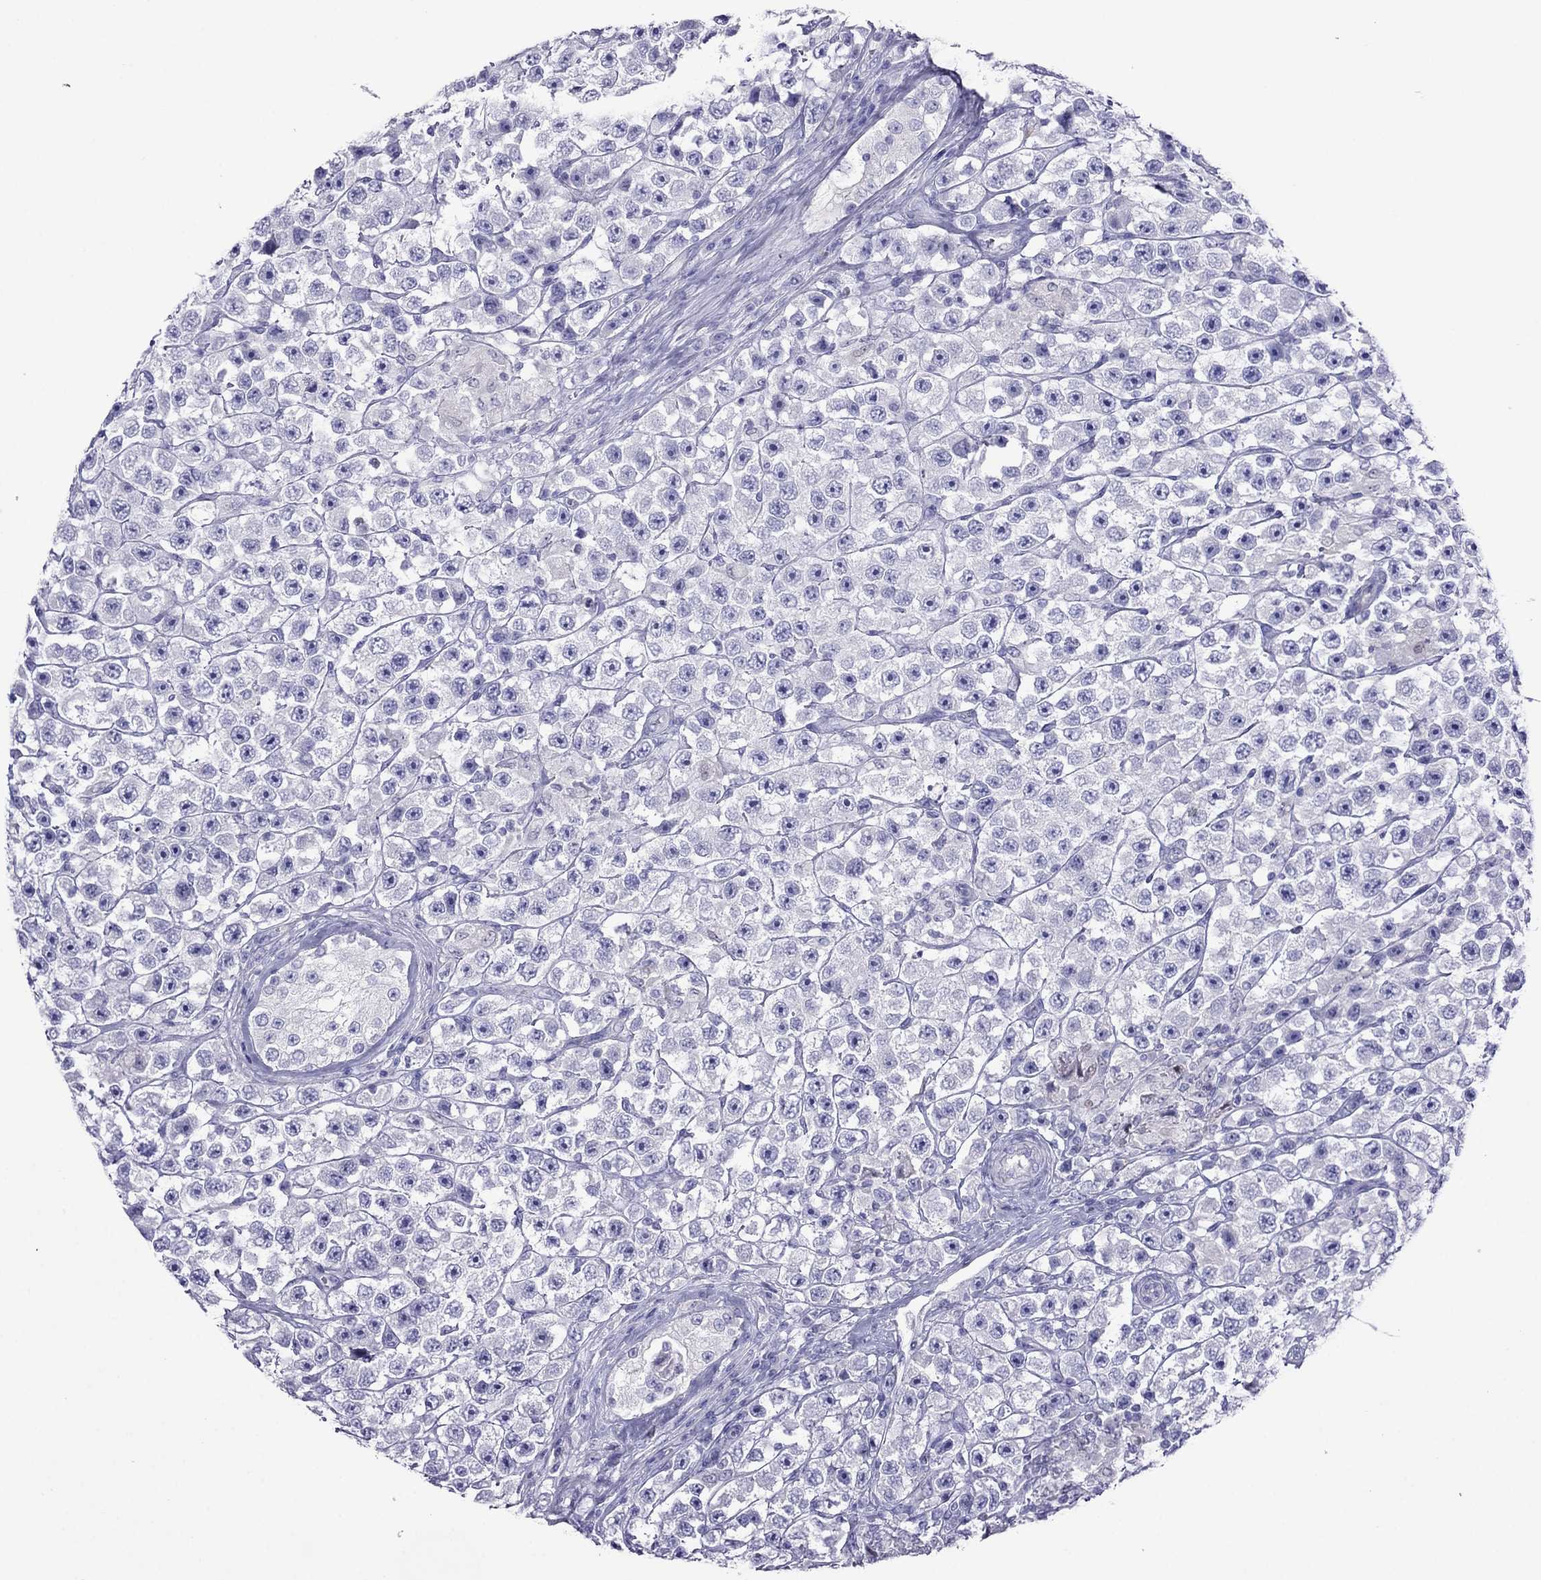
{"staining": {"intensity": "negative", "quantity": "none", "location": "none"}, "tissue": "testis cancer", "cell_type": "Tumor cells", "image_type": "cancer", "snomed": [{"axis": "morphology", "description": "Seminoma, NOS"}, {"axis": "topography", "description": "Testis"}], "caption": "Immunohistochemical staining of human testis cancer (seminoma) exhibits no significant staining in tumor cells.", "gene": "PCDHA6", "patient": {"sex": "male", "age": 45}}